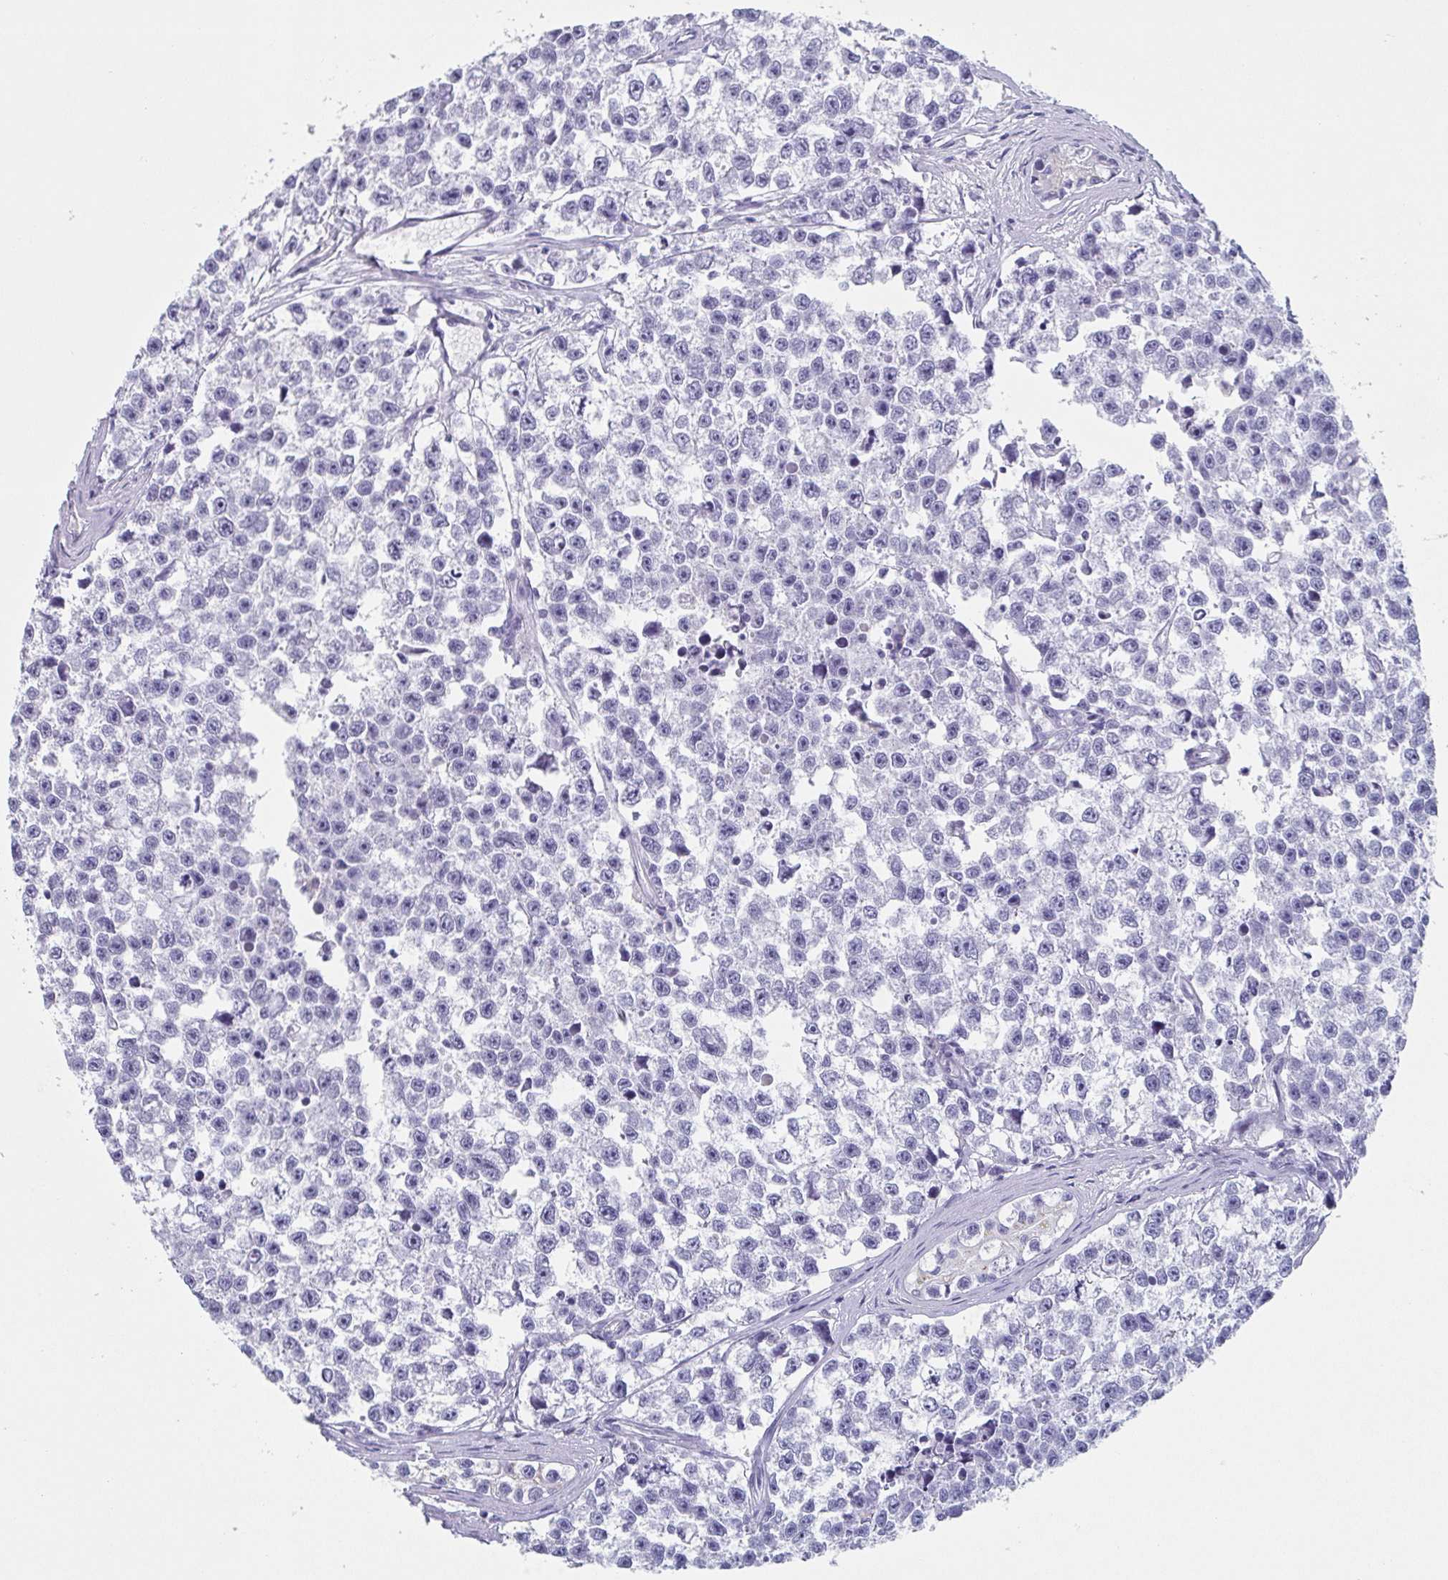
{"staining": {"intensity": "negative", "quantity": "none", "location": "none"}, "tissue": "testis cancer", "cell_type": "Tumor cells", "image_type": "cancer", "snomed": [{"axis": "morphology", "description": "Seminoma, NOS"}, {"axis": "topography", "description": "Testis"}], "caption": "This is an immunohistochemistry (IHC) histopathology image of human testis cancer. There is no staining in tumor cells.", "gene": "TAGLN3", "patient": {"sex": "male", "age": 26}}